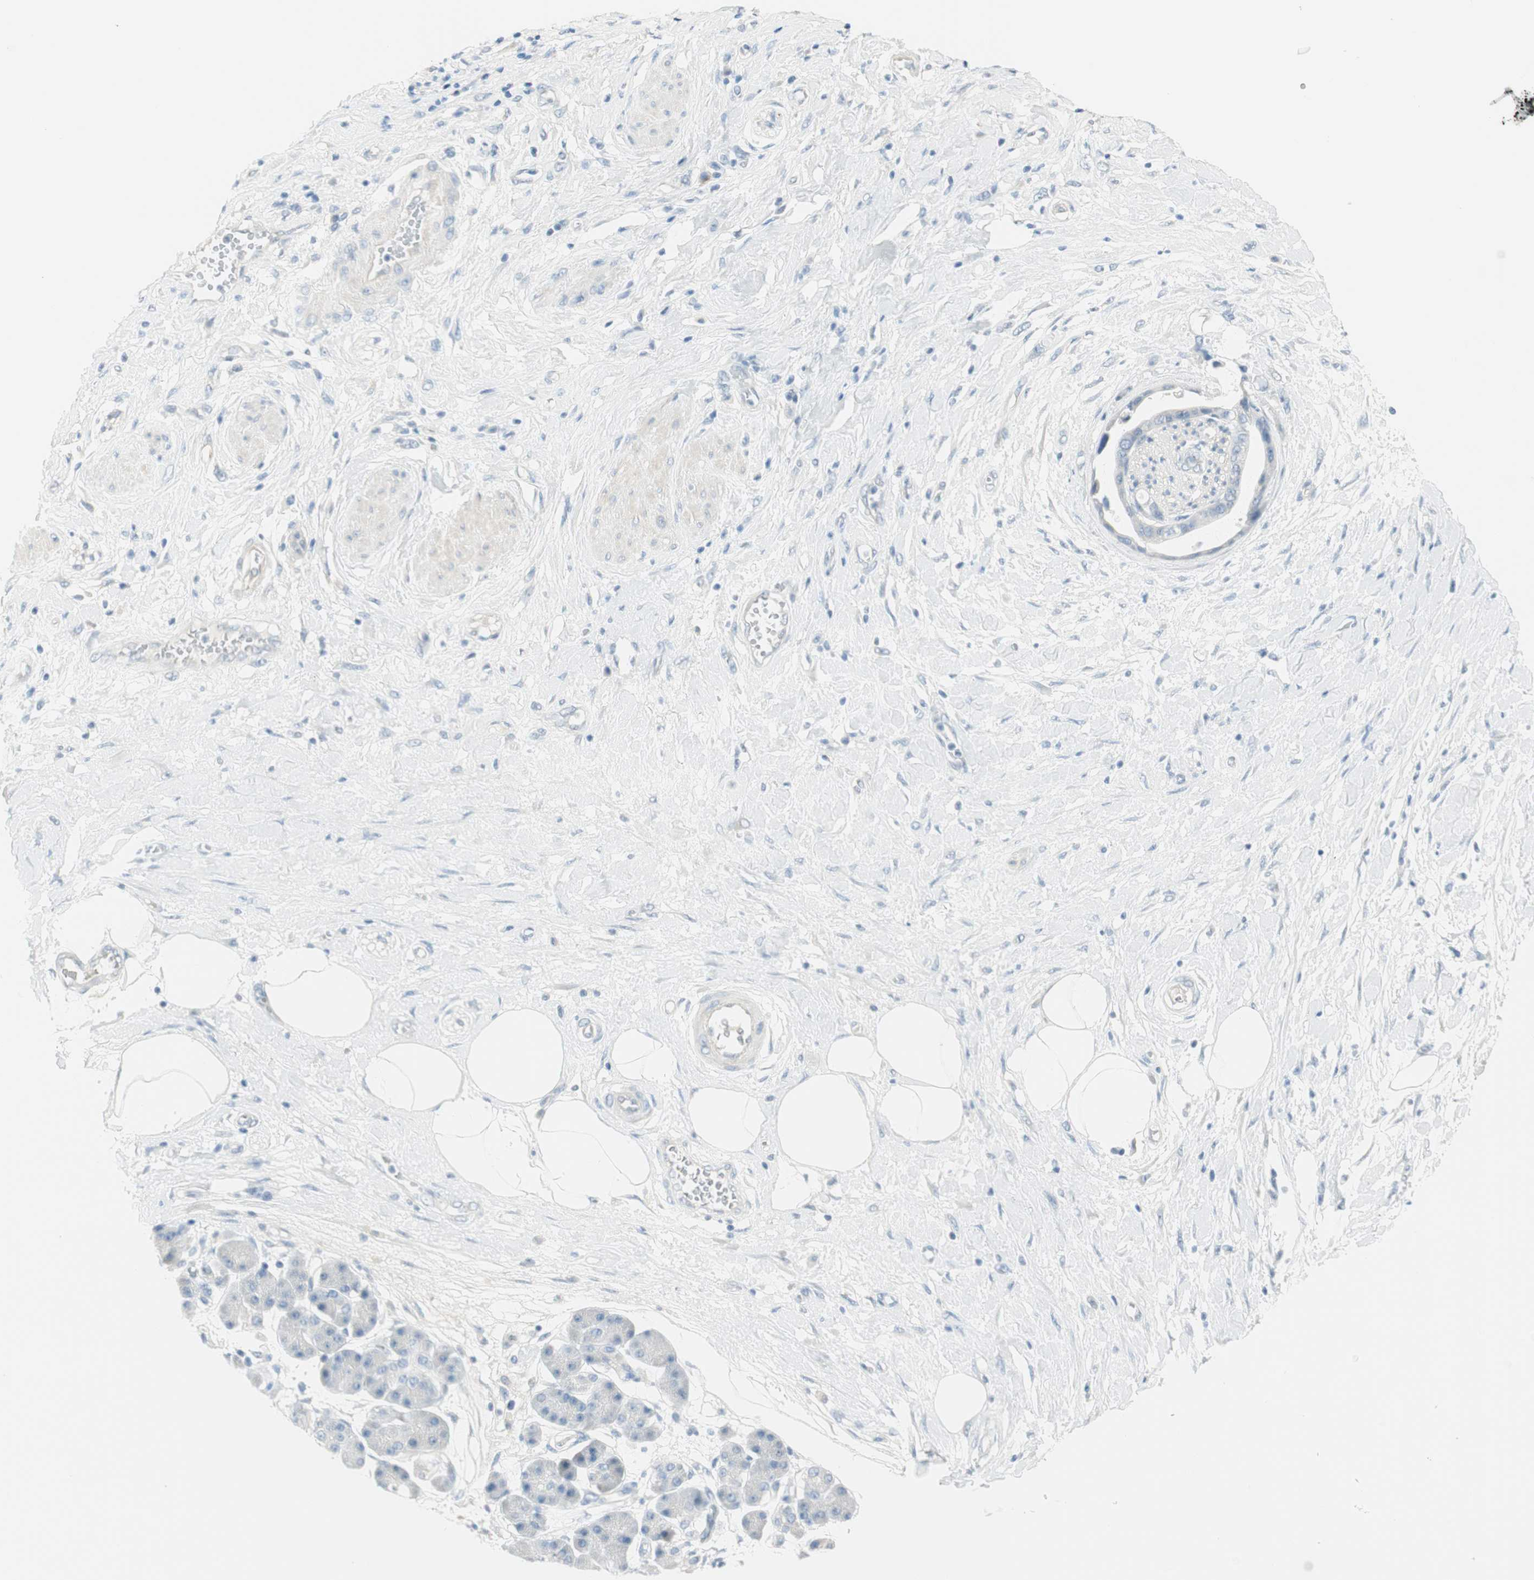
{"staining": {"intensity": "negative", "quantity": "none", "location": "none"}, "tissue": "pancreatic cancer", "cell_type": "Tumor cells", "image_type": "cancer", "snomed": [{"axis": "morphology", "description": "Adenocarcinoma, NOS"}, {"axis": "morphology", "description": "Adenocarcinoma, metastatic, NOS"}, {"axis": "topography", "description": "Lymph node"}, {"axis": "topography", "description": "Pancreas"}, {"axis": "topography", "description": "Duodenum"}], "caption": "This is an immunohistochemistry image of human pancreatic cancer (metastatic adenocarcinoma). There is no positivity in tumor cells.", "gene": "MLLT10", "patient": {"sex": "female", "age": 64}}